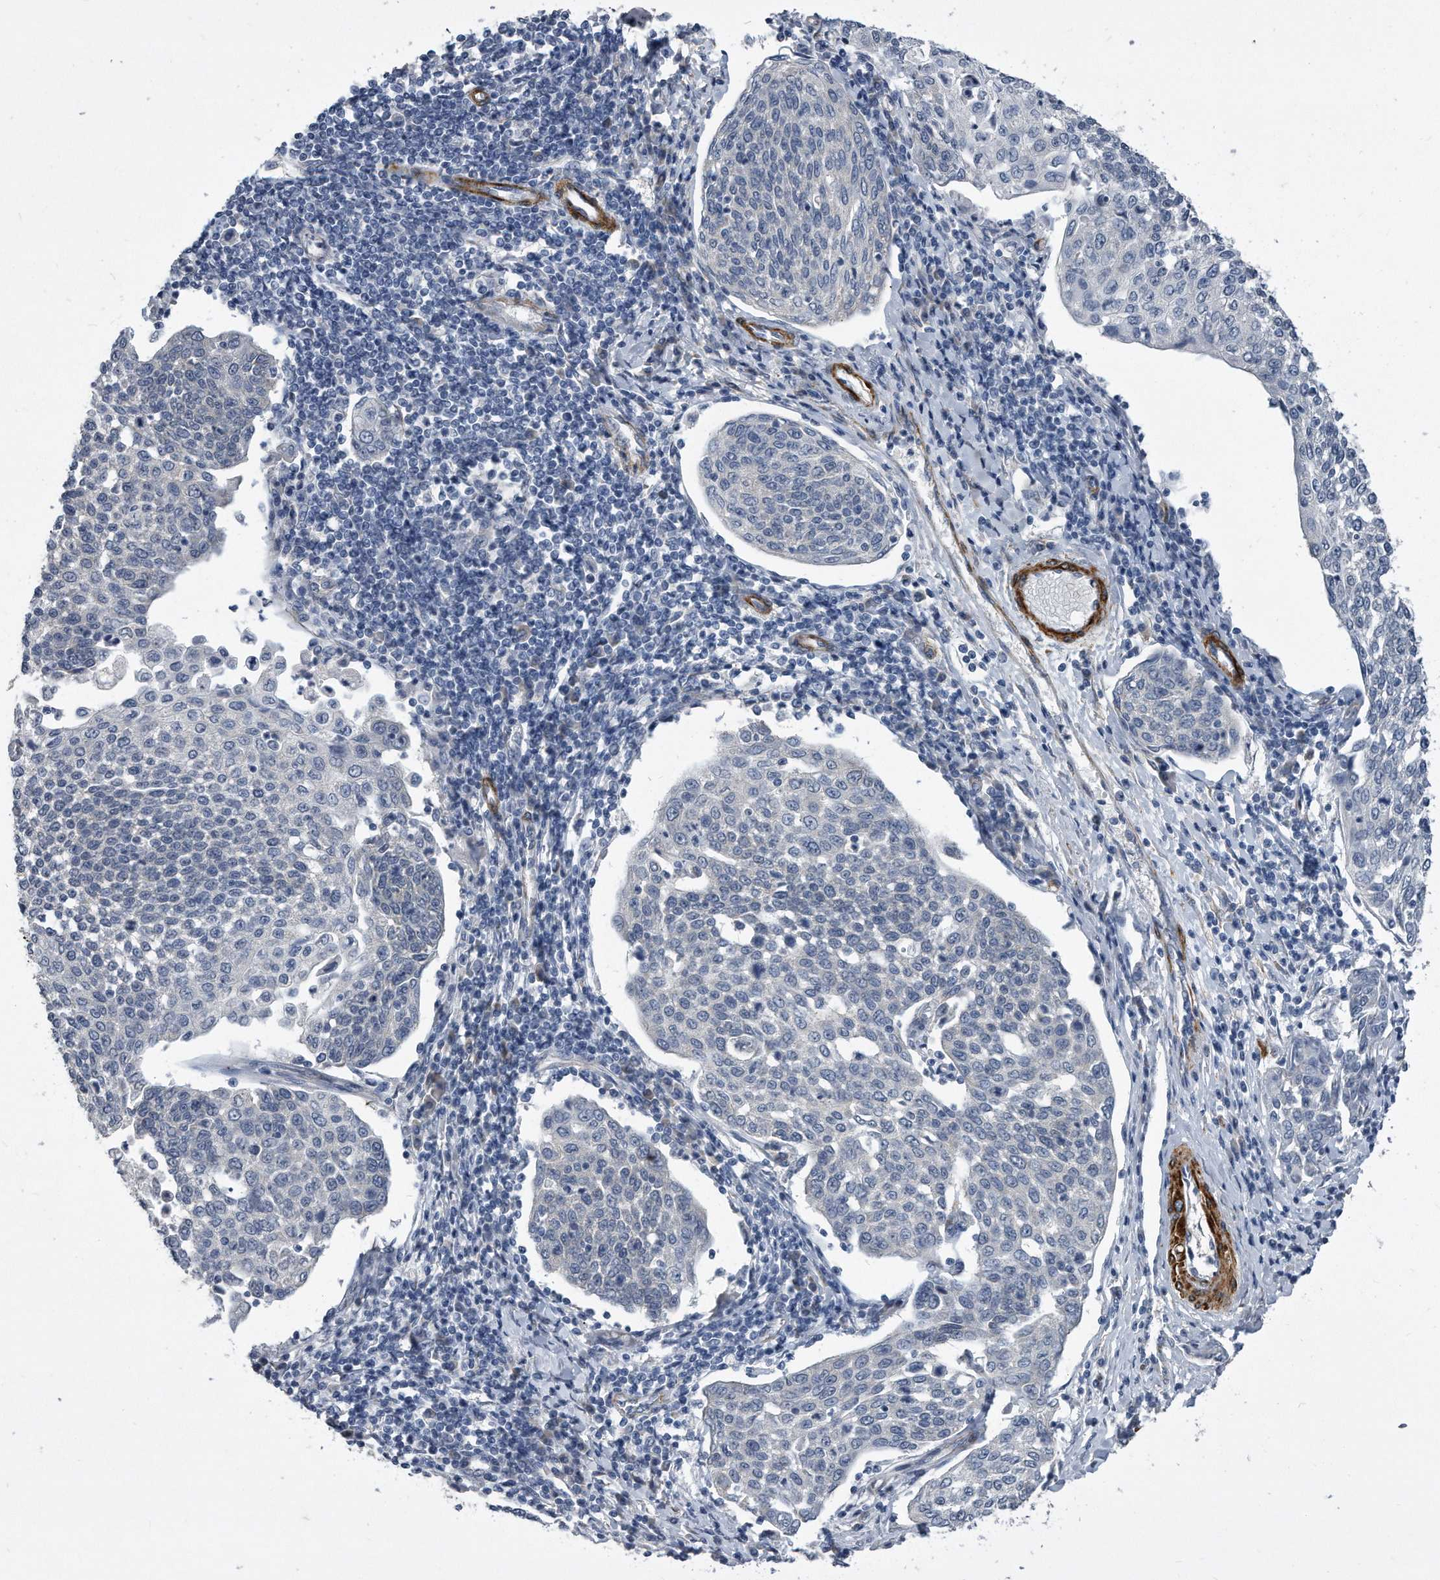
{"staining": {"intensity": "negative", "quantity": "none", "location": "none"}, "tissue": "cervical cancer", "cell_type": "Tumor cells", "image_type": "cancer", "snomed": [{"axis": "morphology", "description": "Squamous cell carcinoma, NOS"}, {"axis": "topography", "description": "Cervix"}], "caption": "High power microscopy micrograph of an immunohistochemistry (IHC) micrograph of cervical cancer, revealing no significant staining in tumor cells.", "gene": "EIF2B4", "patient": {"sex": "female", "age": 34}}